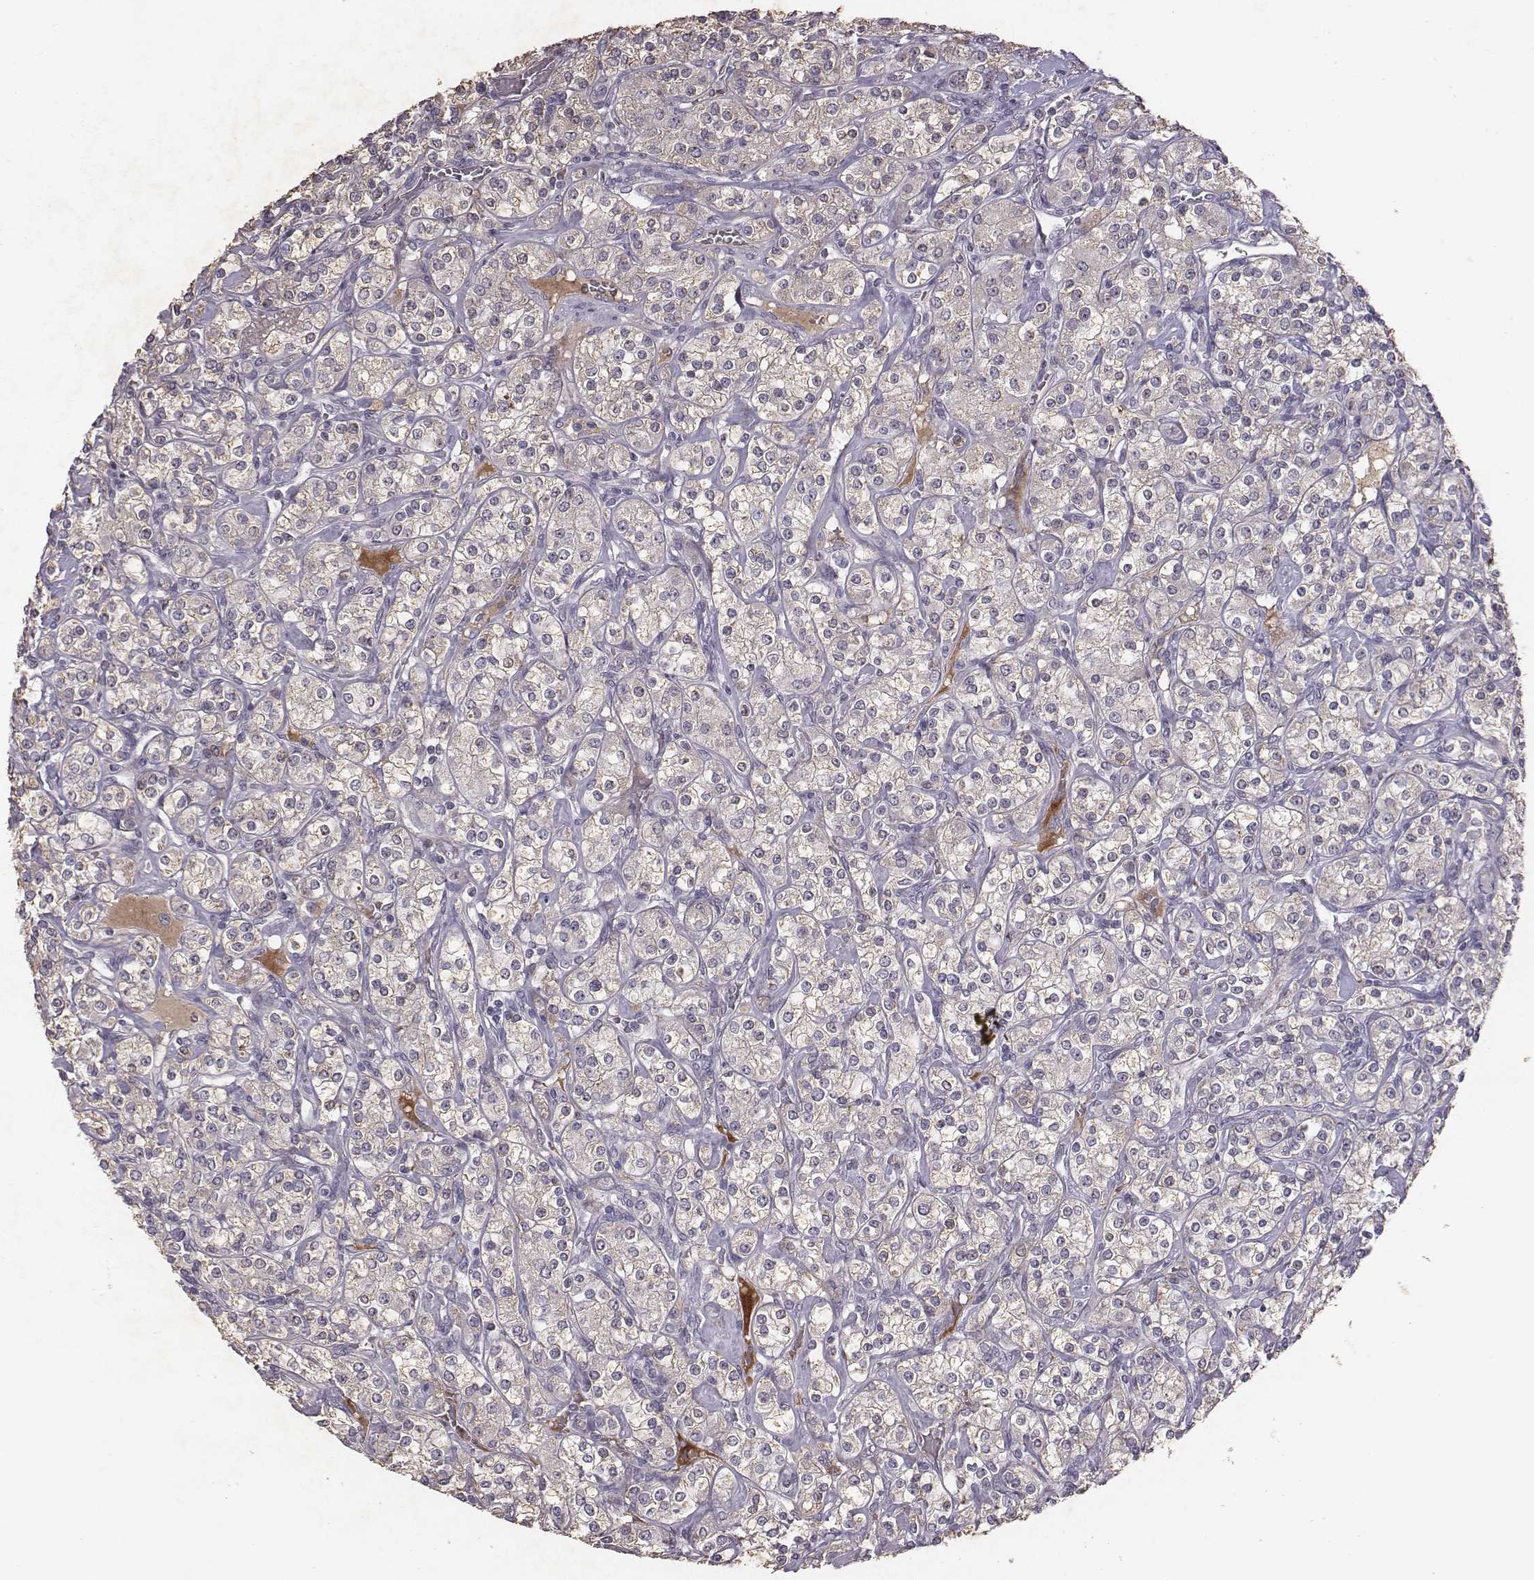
{"staining": {"intensity": "negative", "quantity": "none", "location": "none"}, "tissue": "renal cancer", "cell_type": "Tumor cells", "image_type": "cancer", "snomed": [{"axis": "morphology", "description": "Adenocarcinoma, NOS"}, {"axis": "topography", "description": "Kidney"}], "caption": "Tumor cells show no significant protein expression in renal adenocarcinoma.", "gene": "SLC22A6", "patient": {"sex": "male", "age": 77}}